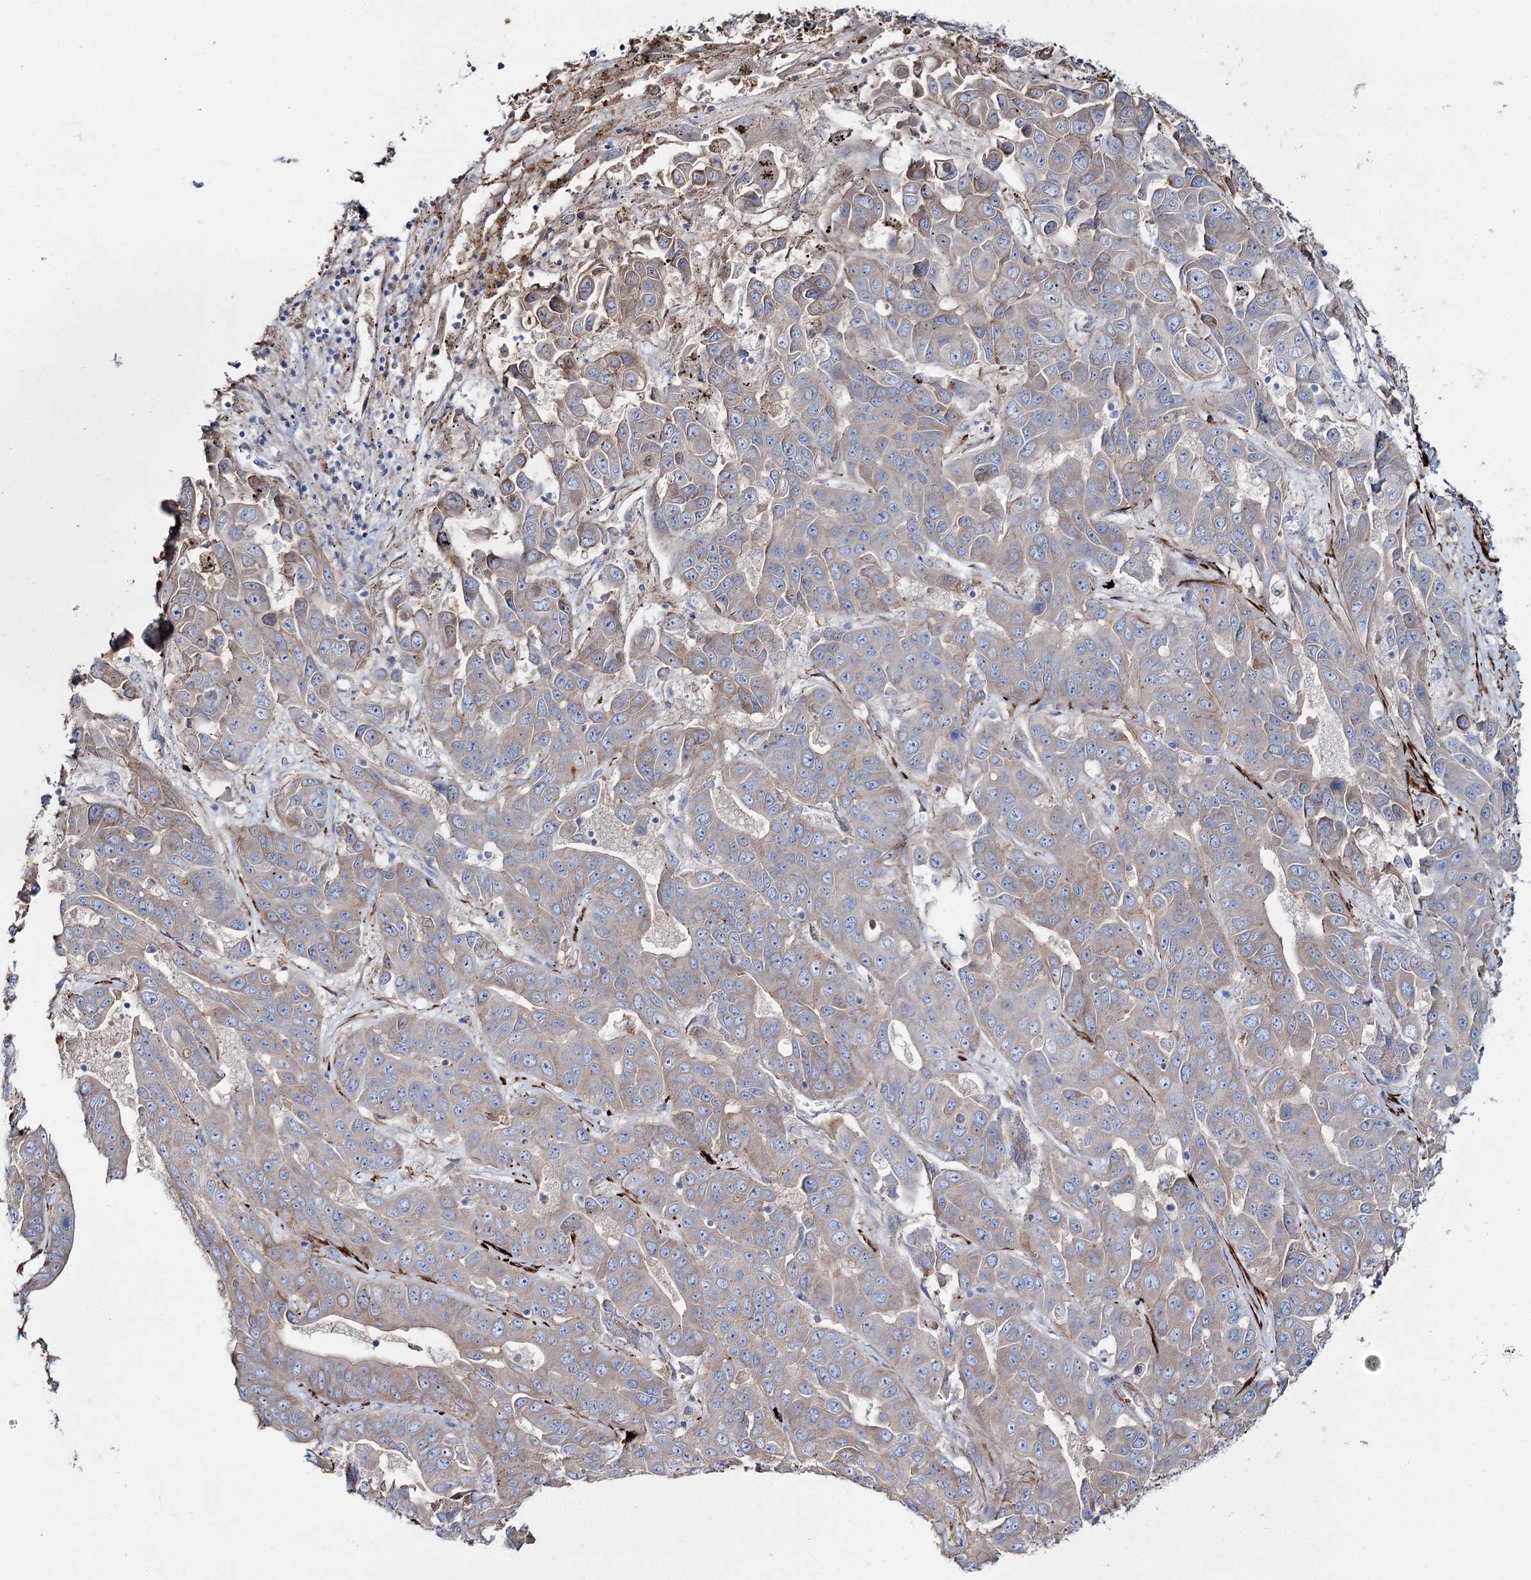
{"staining": {"intensity": "negative", "quantity": "none", "location": "none"}, "tissue": "liver cancer", "cell_type": "Tumor cells", "image_type": "cancer", "snomed": [{"axis": "morphology", "description": "Cholangiocarcinoma"}, {"axis": "topography", "description": "Liver"}], "caption": "Tumor cells are negative for protein expression in human cholangiocarcinoma (liver).", "gene": "SUMF1", "patient": {"sex": "female", "age": 52}}